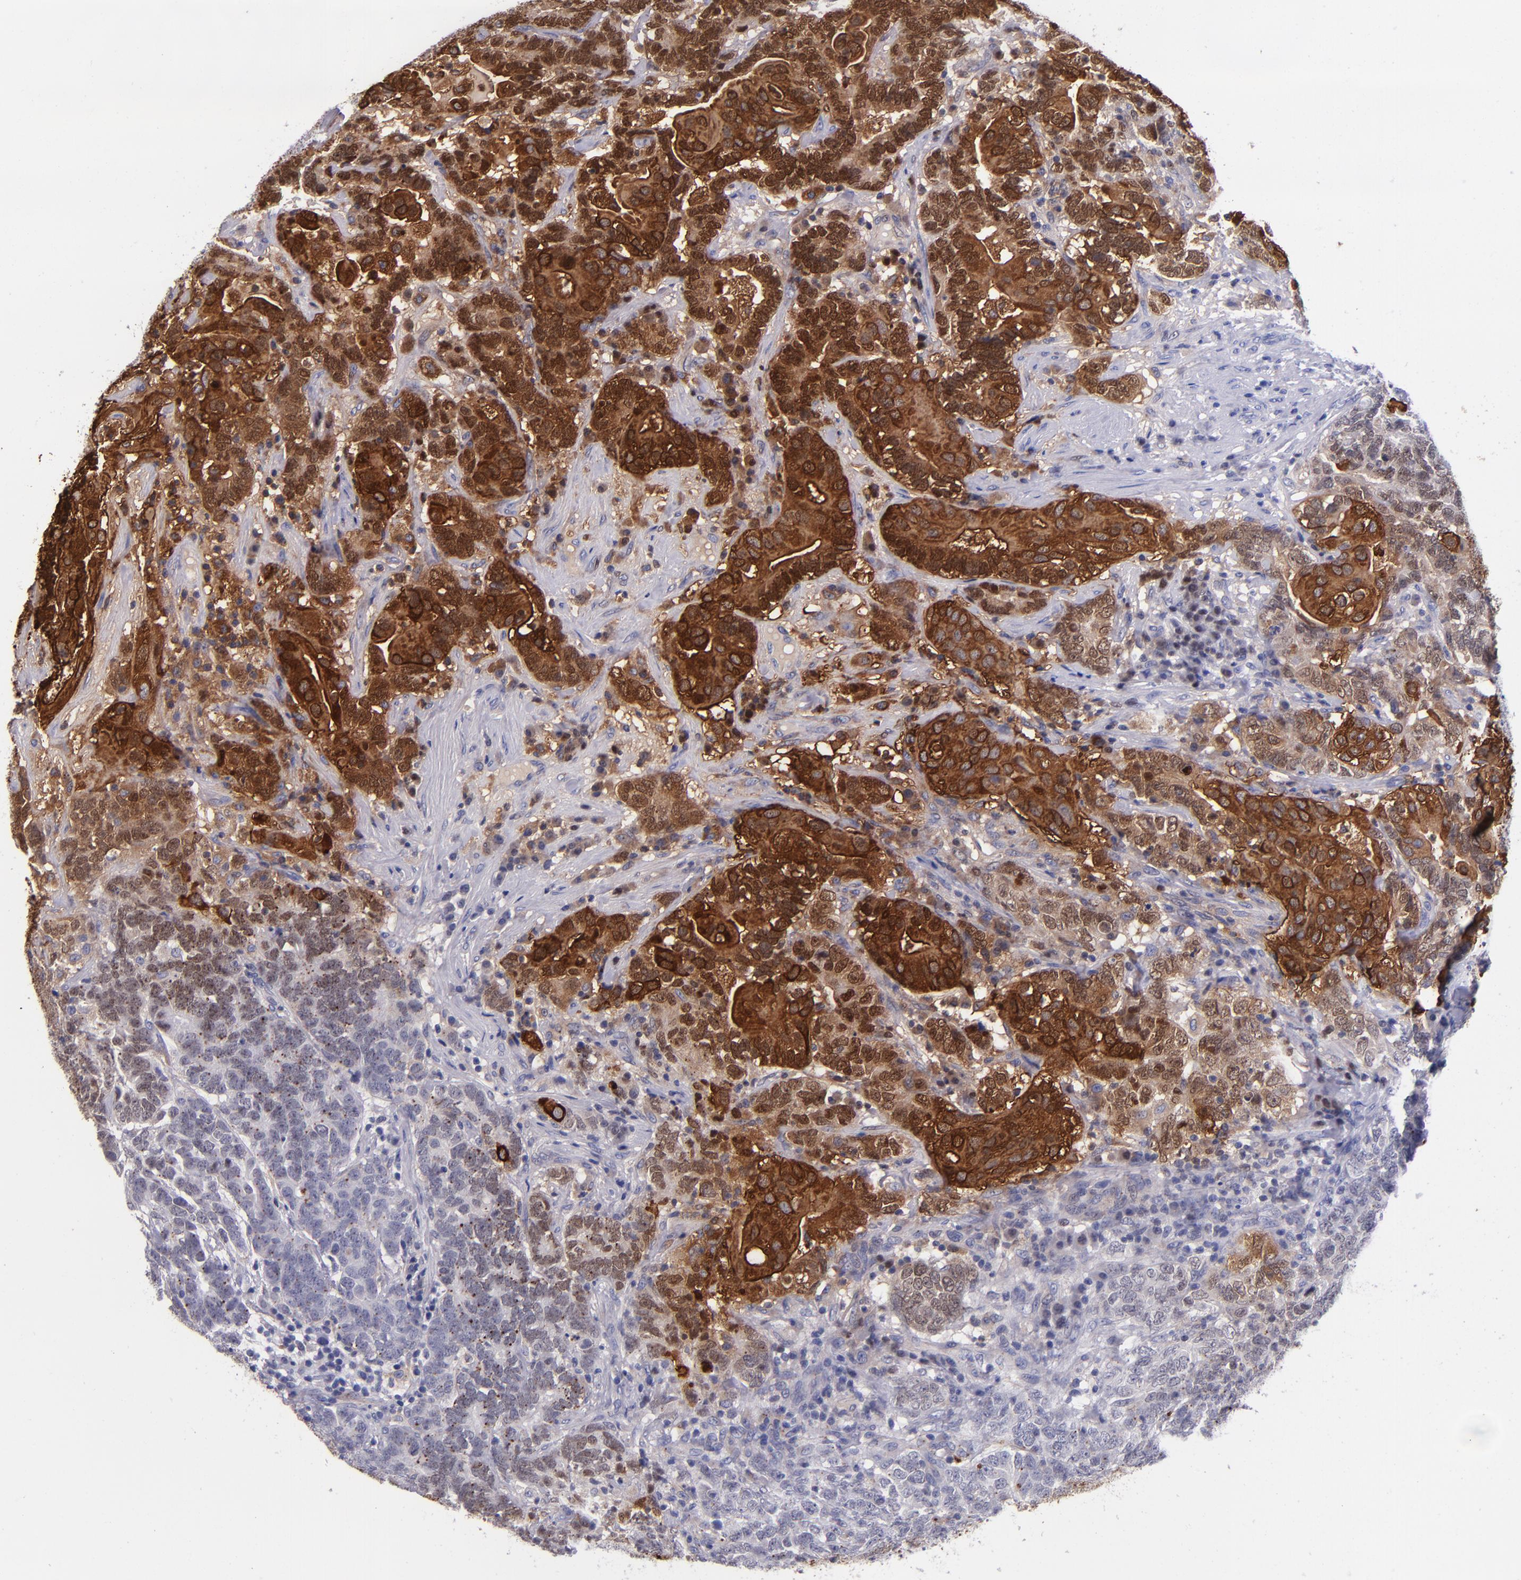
{"staining": {"intensity": "strong", "quantity": "25%-75%", "location": "cytoplasmic/membranous"}, "tissue": "testis cancer", "cell_type": "Tumor cells", "image_type": "cancer", "snomed": [{"axis": "morphology", "description": "Carcinoma, Embryonal, NOS"}, {"axis": "topography", "description": "Testis"}], "caption": "This image demonstrates immunohistochemistry (IHC) staining of human testis cancer (embryonal carcinoma), with high strong cytoplasmic/membranous staining in approximately 25%-75% of tumor cells.", "gene": "IVL", "patient": {"sex": "male", "age": 26}}